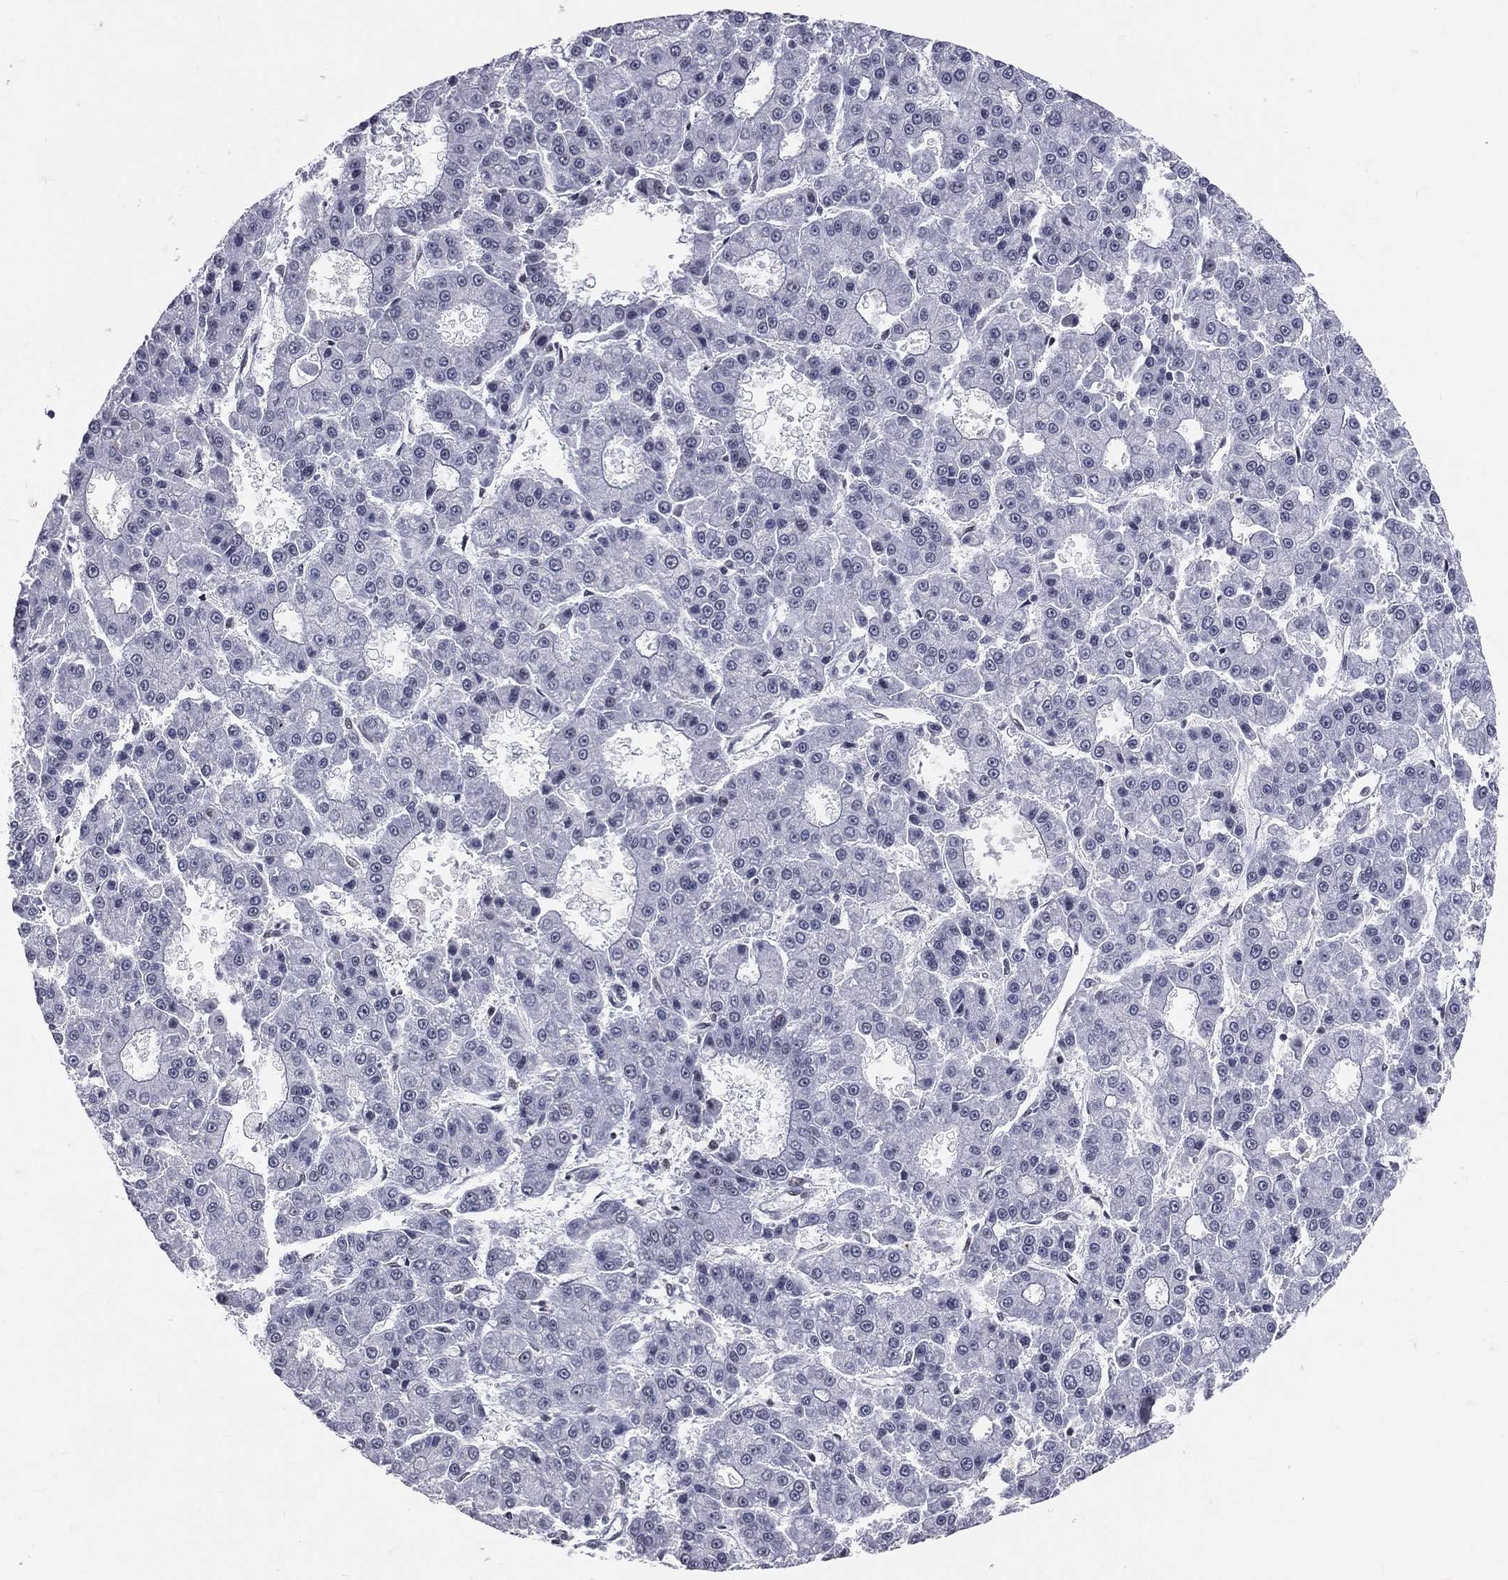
{"staining": {"intensity": "negative", "quantity": "none", "location": "none"}, "tissue": "liver cancer", "cell_type": "Tumor cells", "image_type": "cancer", "snomed": [{"axis": "morphology", "description": "Carcinoma, Hepatocellular, NOS"}, {"axis": "topography", "description": "Liver"}], "caption": "High power microscopy histopathology image of an IHC histopathology image of liver cancer (hepatocellular carcinoma), revealing no significant positivity in tumor cells.", "gene": "CDK7", "patient": {"sex": "male", "age": 70}}